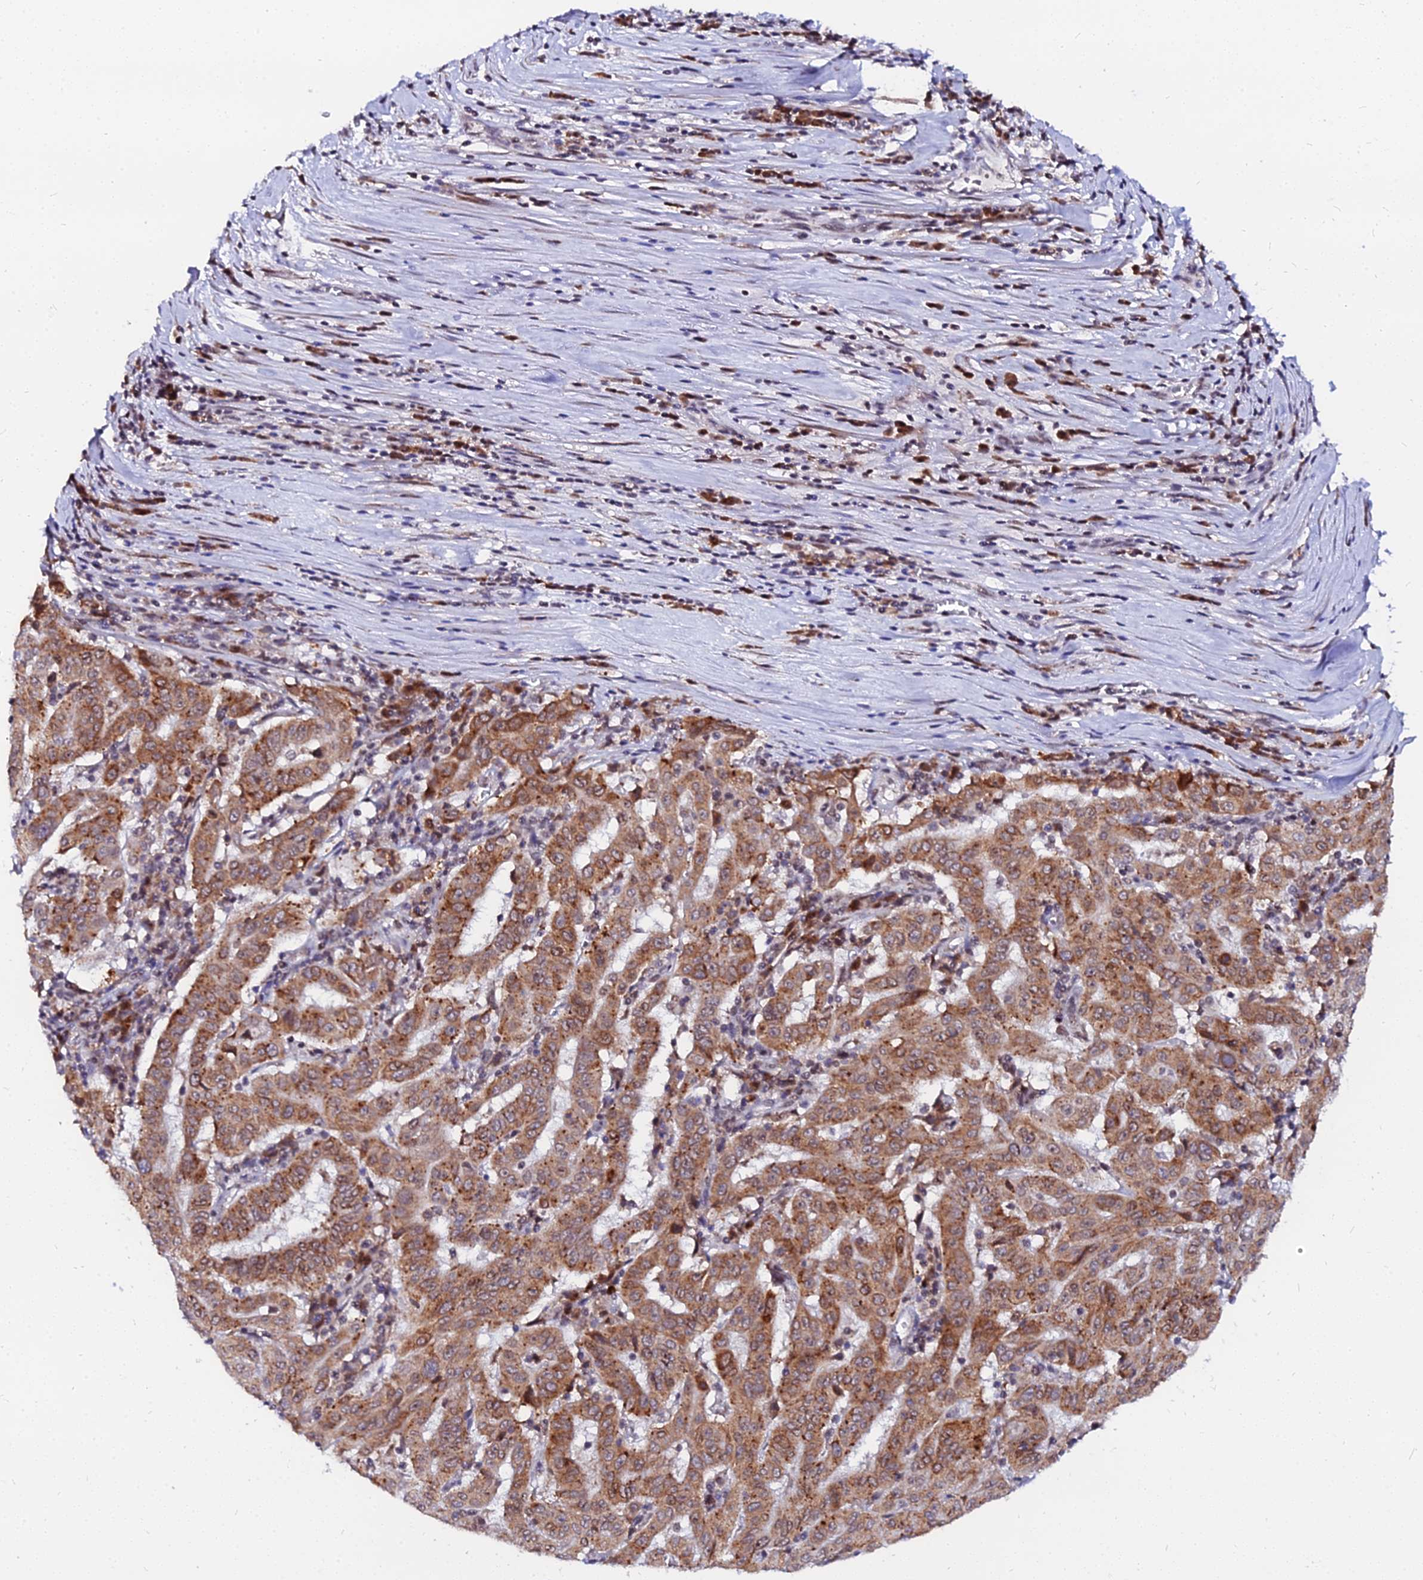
{"staining": {"intensity": "moderate", "quantity": ">75%", "location": "cytoplasmic/membranous"}, "tissue": "pancreatic cancer", "cell_type": "Tumor cells", "image_type": "cancer", "snomed": [{"axis": "morphology", "description": "Adenocarcinoma, NOS"}, {"axis": "topography", "description": "Pancreas"}], "caption": "Human adenocarcinoma (pancreatic) stained with a brown dye displays moderate cytoplasmic/membranous positive expression in about >75% of tumor cells.", "gene": "RNF121", "patient": {"sex": "male", "age": 63}}